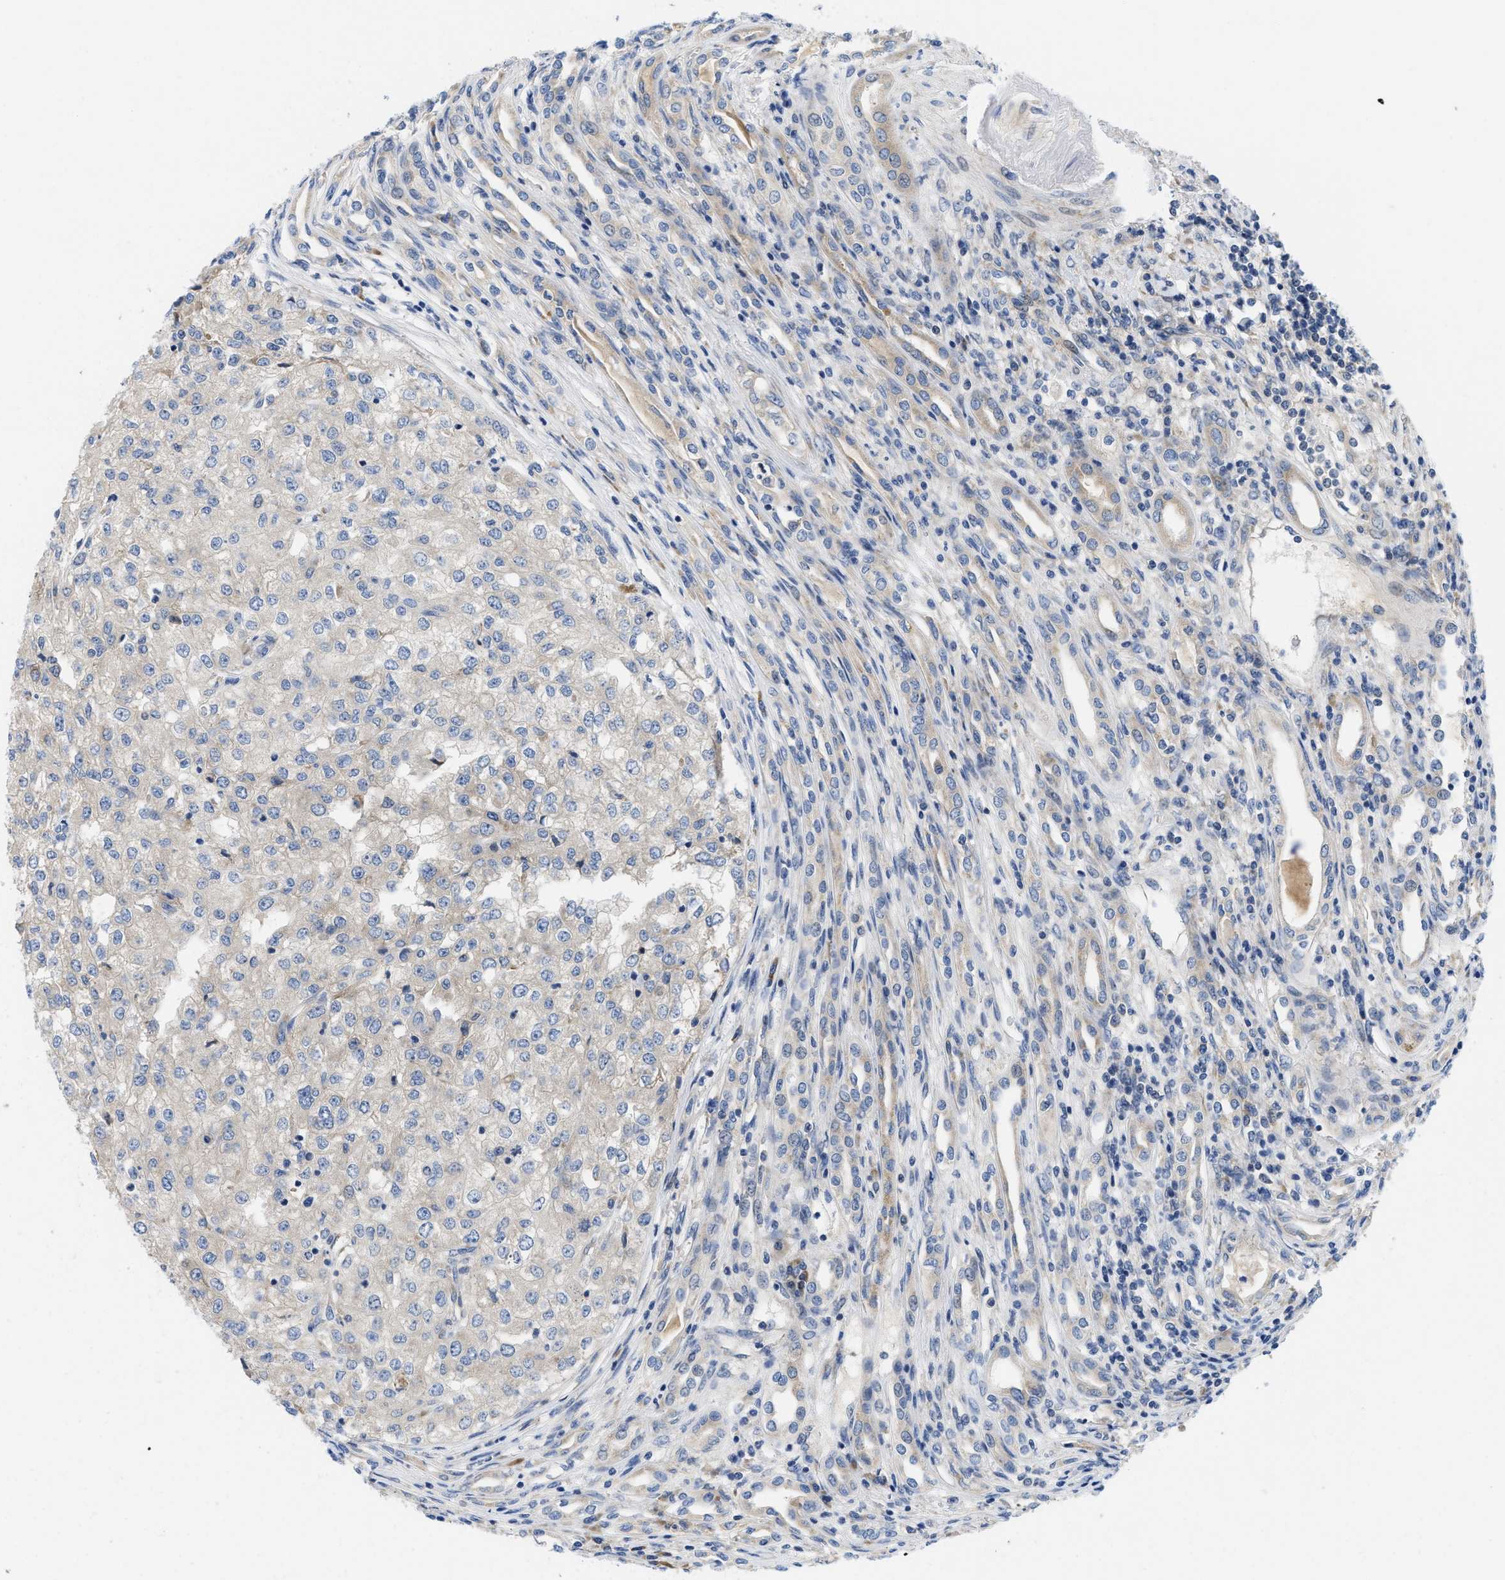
{"staining": {"intensity": "negative", "quantity": "none", "location": "none"}, "tissue": "renal cancer", "cell_type": "Tumor cells", "image_type": "cancer", "snomed": [{"axis": "morphology", "description": "Adenocarcinoma, NOS"}, {"axis": "topography", "description": "Kidney"}], "caption": "IHC of renal cancer shows no expression in tumor cells.", "gene": "IKBKE", "patient": {"sex": "female", "age": 54}}